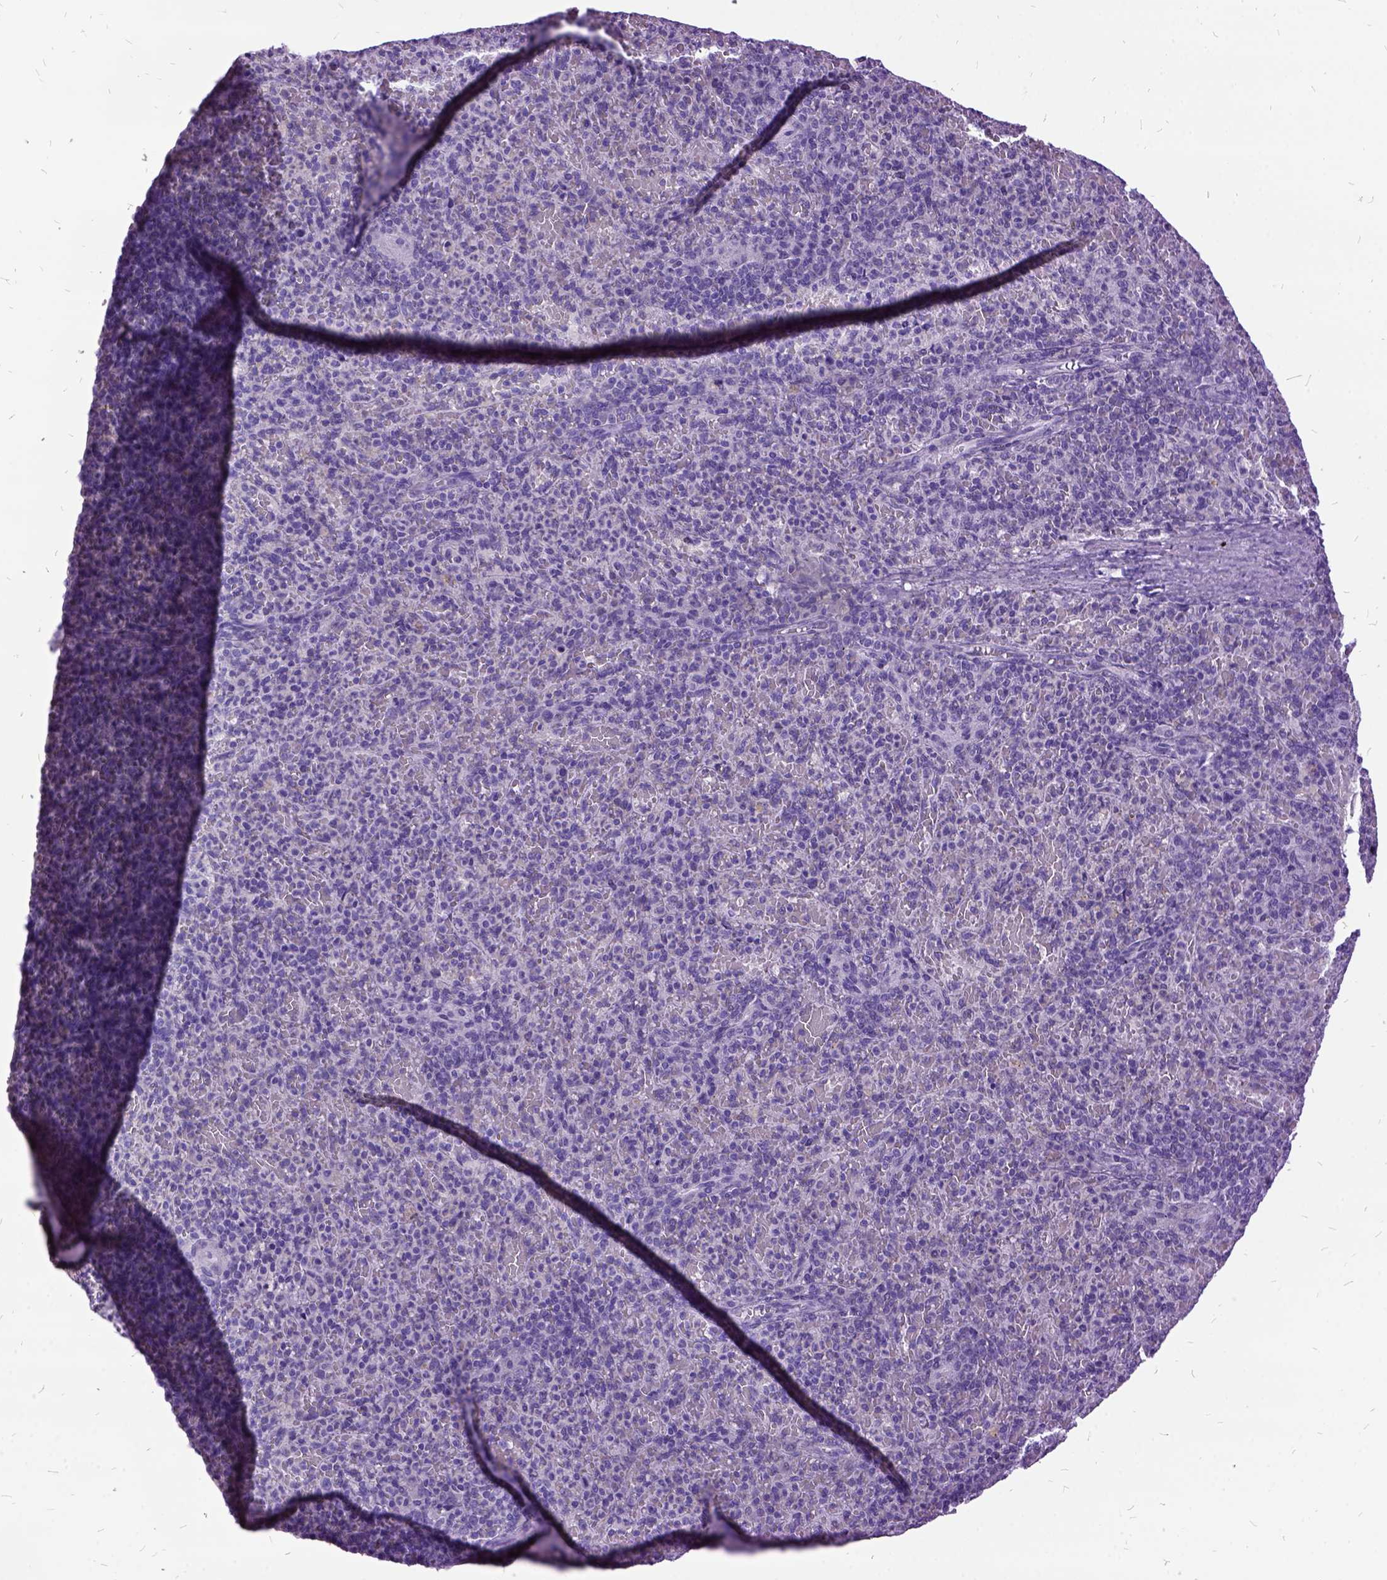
{"staining": {"intensity": "negative", "quantity": "none", "location": "none"}, "tissue": "spleen", "cell_type": "Cells in red pulp", "image_type": "normal", "snomed": [{"axis": "morphology", "description": "Normal tissue, NOS"}, {"axis": "topography", "description": "Spleen"}], "caption": "A micrograph of human spleen is negative for staining in cells in red pulp. (DAB (3,3'-diaminobenzidine) immunohistochemistry visualized using brightfield microscopy, high magnification).", "gene": "MME", "patient": {"sex": "female", "age": 74}}